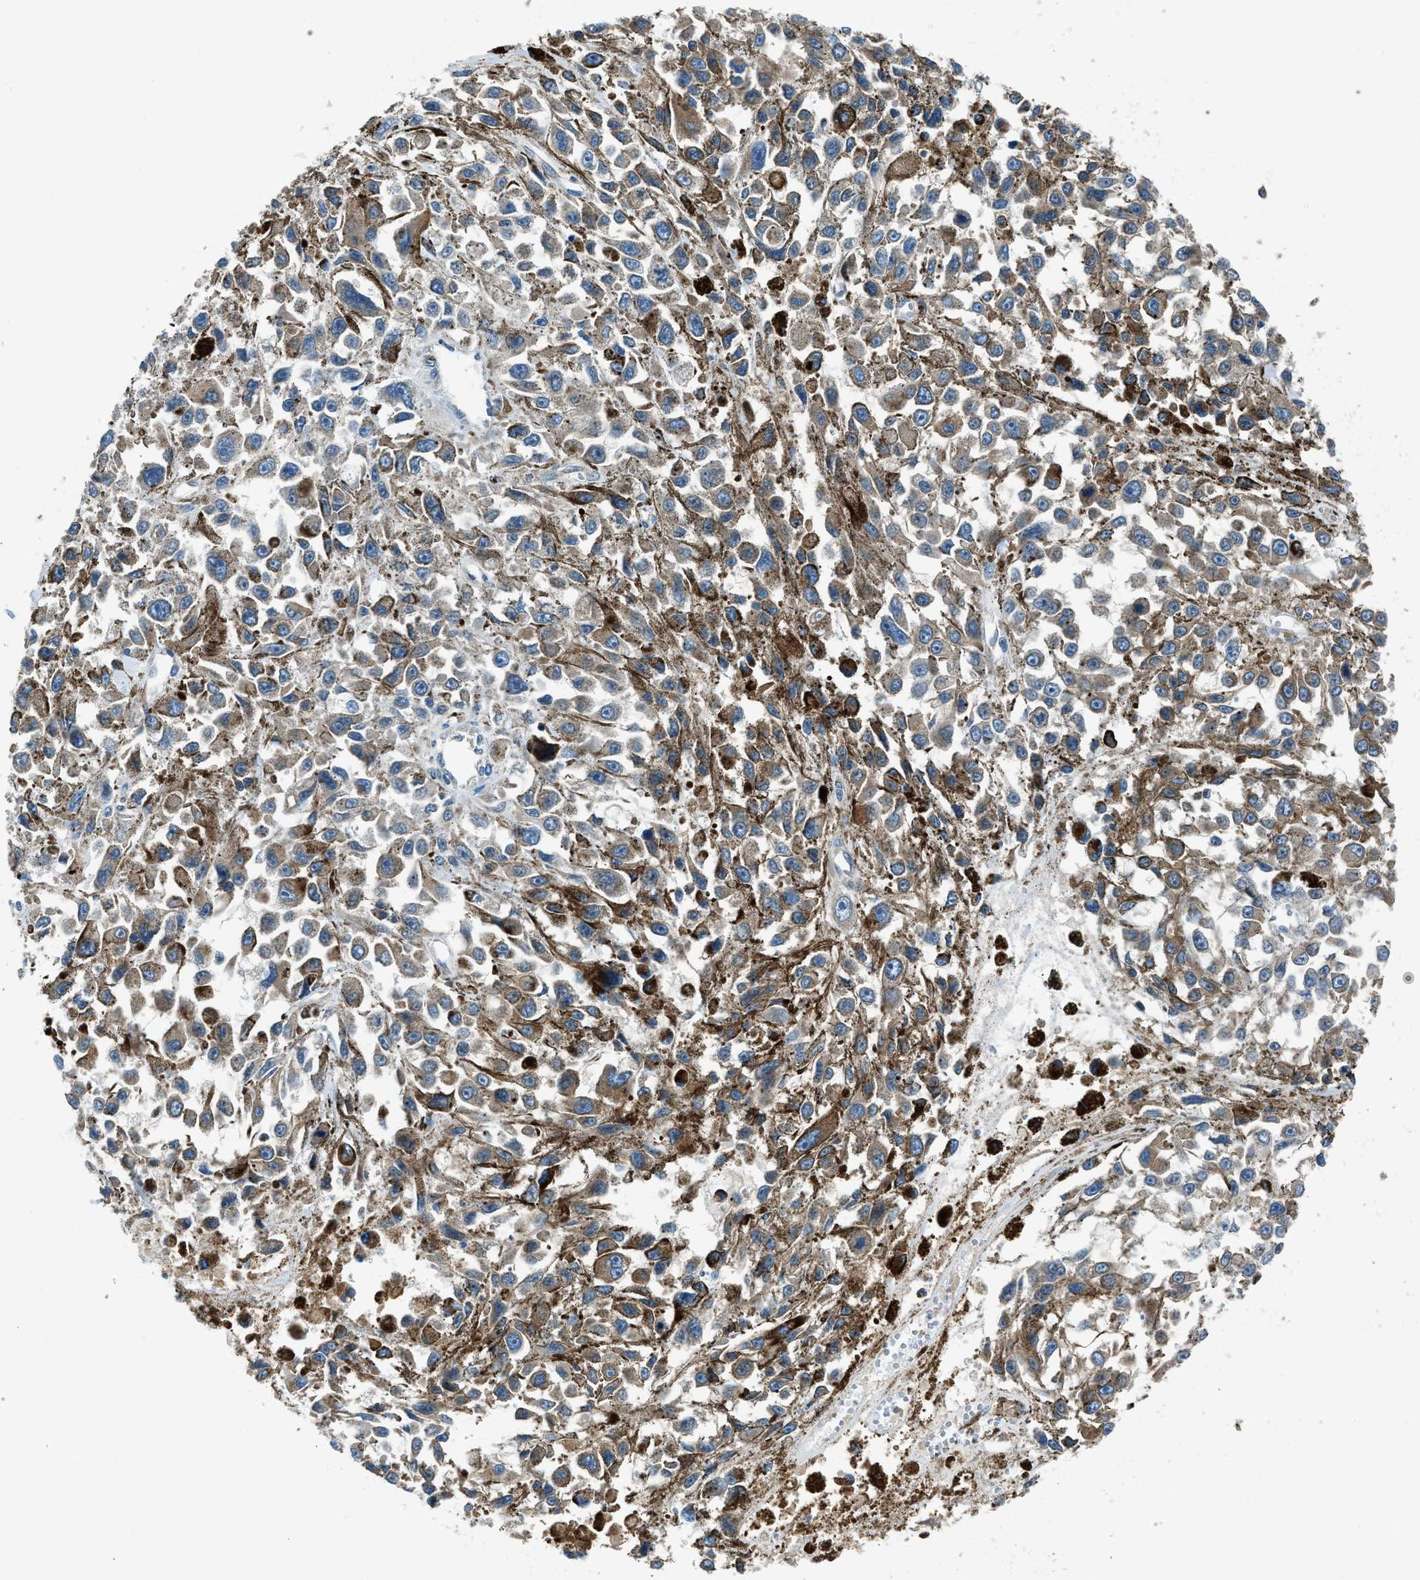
{"staining": {"intensity": "moderate", "quantity": ">75%", "location": "cytoplasmic/membranous"}, "tissue": "melanoma", "cell_type": "Tumor cells", "image_type": "cancer", "snomed": [{"axis": "morphology", "description": "Malignant melanoma, Metastatic site"}, {"axis": "topography", "description": "Lymph node"}], "caption": "A micrograph of melanoma stained for a protein demonstrates moderate cytoplasmic/membranous brown staining in tumor cells.", "gene": "LMBR1", "patient": {"sex": "male", "age": 59}}